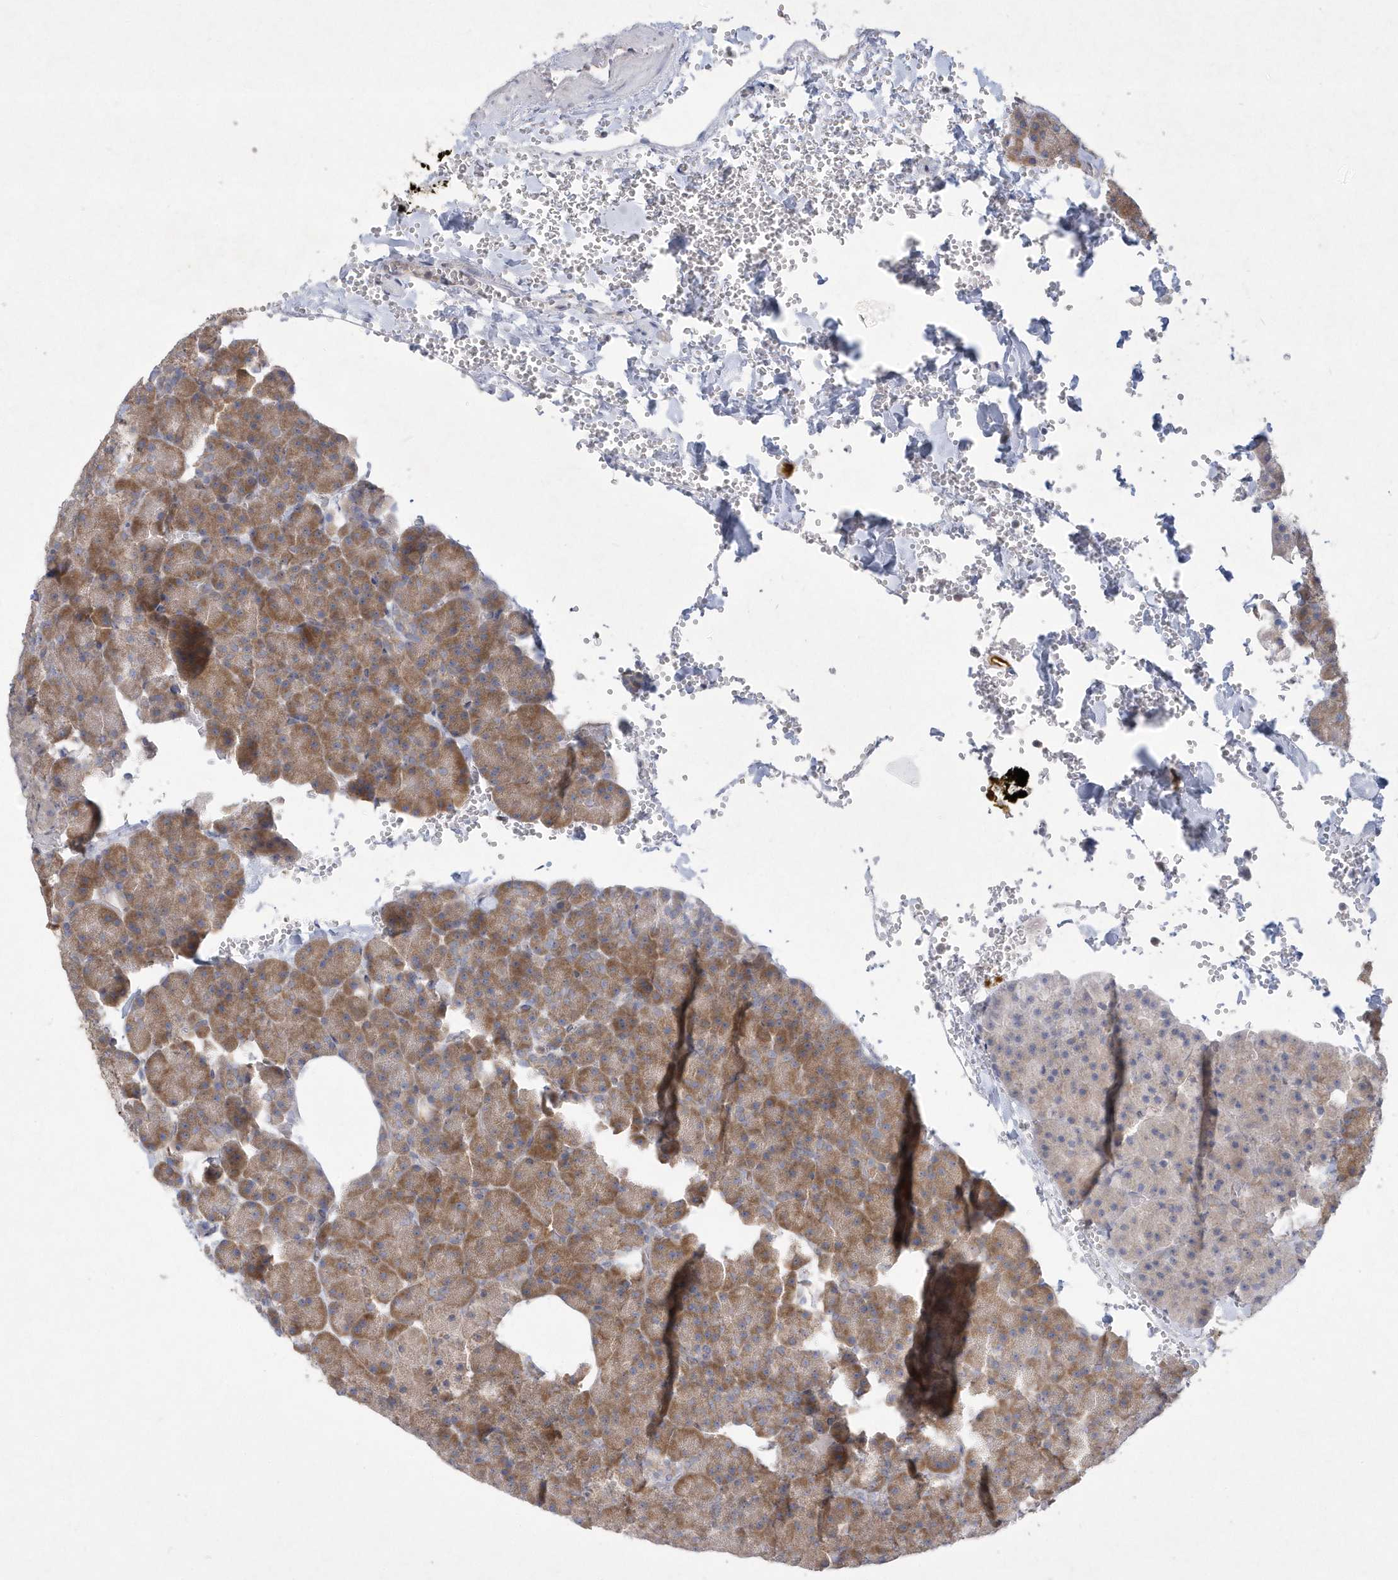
{"staining": {"intensity": "moderate", "quantity": ">75%", "location": "cytoplasmic/membranous"}, "tissue": "pancreas", "cell_type": "Exocrine glandular cells", "image_type": "normal", "snomed": [{"axis": "morphology", "description": "Normal tissue, NOS"}, {"axis": "morphology", "description": "Carcinoid, malignant, NOS"}, {"axis": "topography", "description": "Pancreas"}], "caption": "Immunohistochemical staining of unremarkable human pancreas displays medium levels of moderate cytoplasmic/membranous expression in approximately >75% of exocrine glandular cells.", "gene": "DGAT1", "patient": {"sex": "female", "age": 35}}